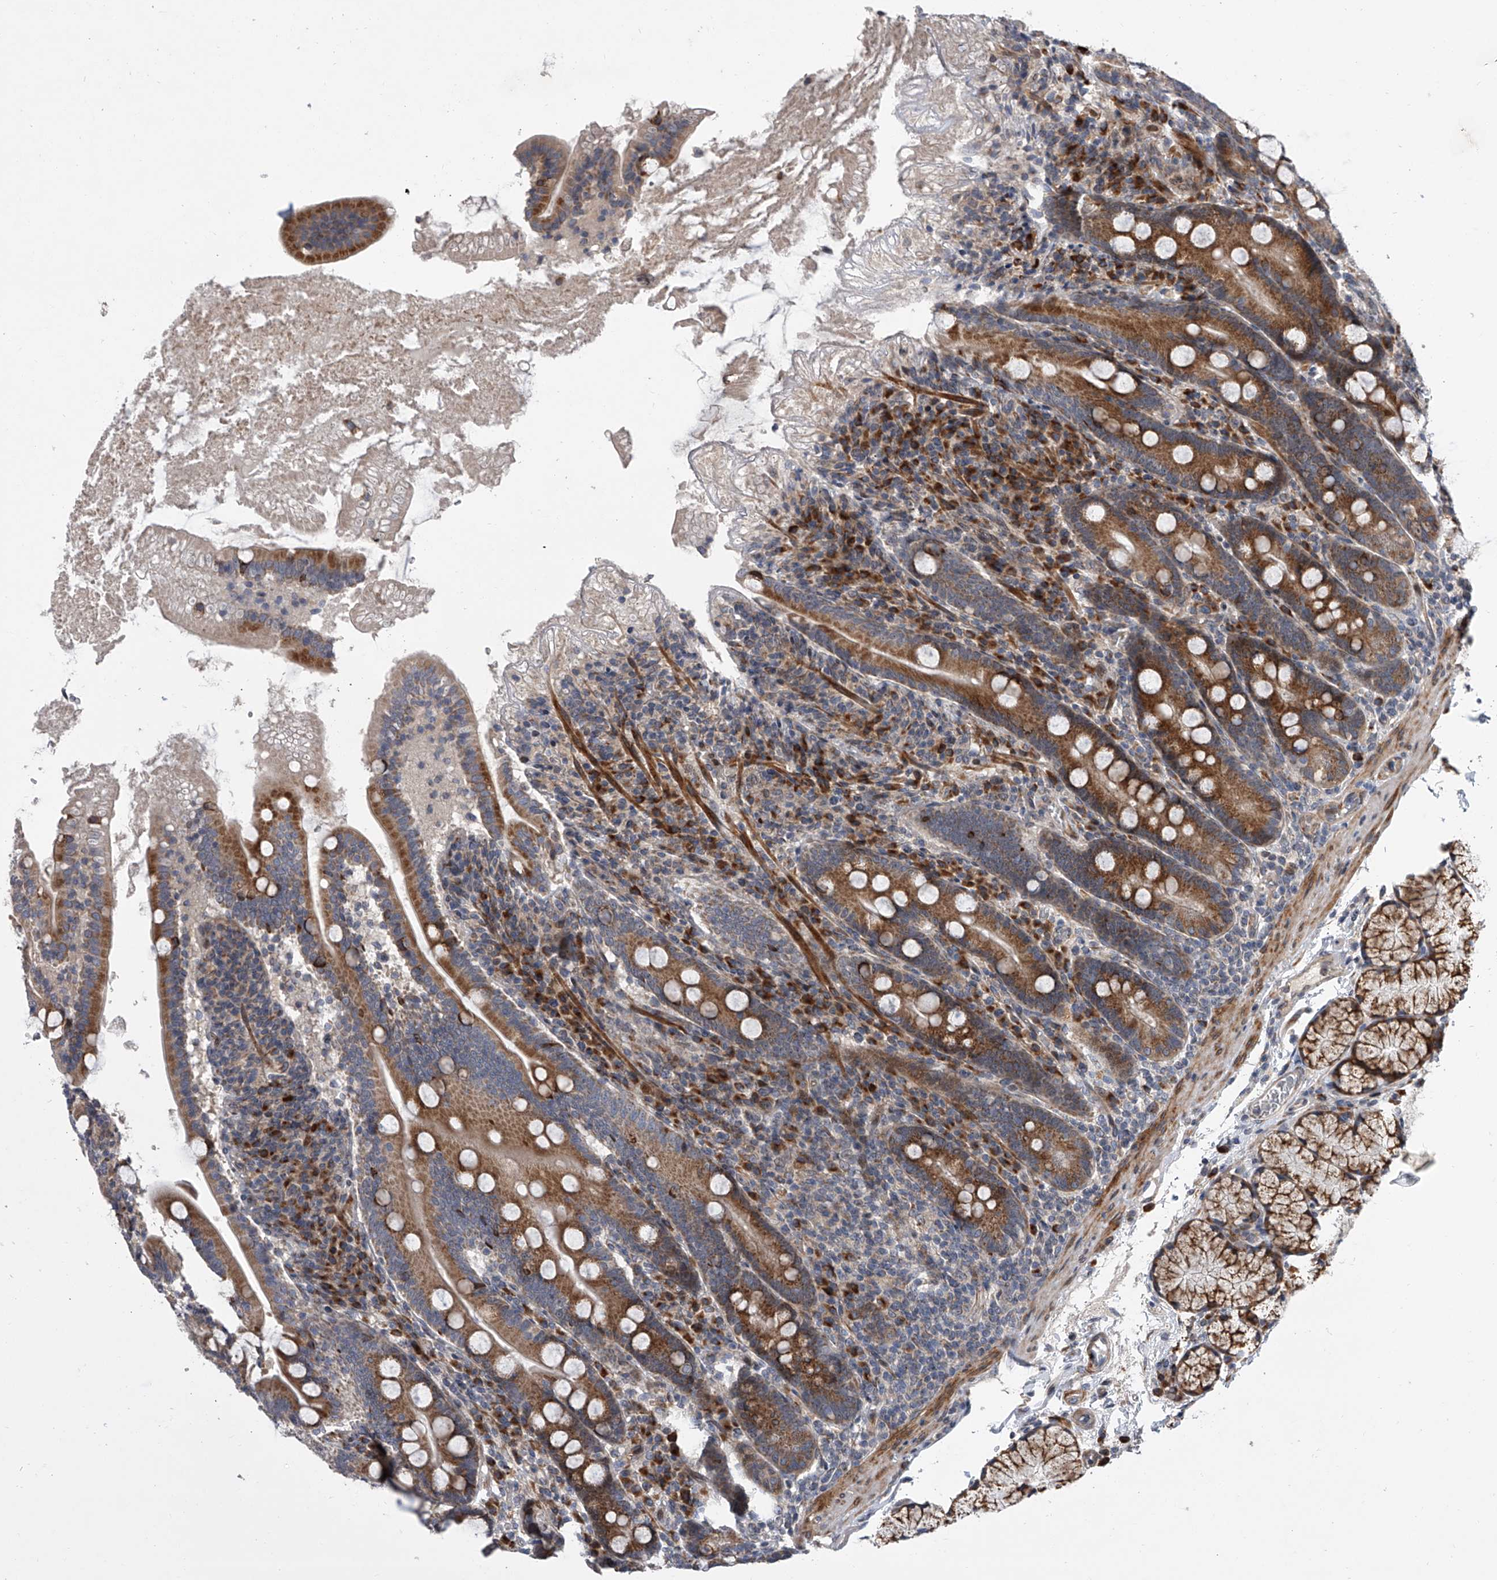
{"staining": {"intensity": "strong", "quantity": ">75%", "location": "cytoplasmic/membranous"}, "tissue": "duodenum", "cell_type": "Glandular cells", "image_type": "normal", "snomed": [{"axis": "morphology", "description": "Normal tissue, NOS"}, {"axis": "topography", "description": "Duodenum"}], "caption": "A high-resolution histopathology image shows immunohistochemistry (IHC) staining of unremarkable duodenum, which reveals strong cytoplasmic/membranous positivity in about >75% of glandular cells.", "gene": "DLGAP2", "patient": {"sex": "male", "age": 35}}